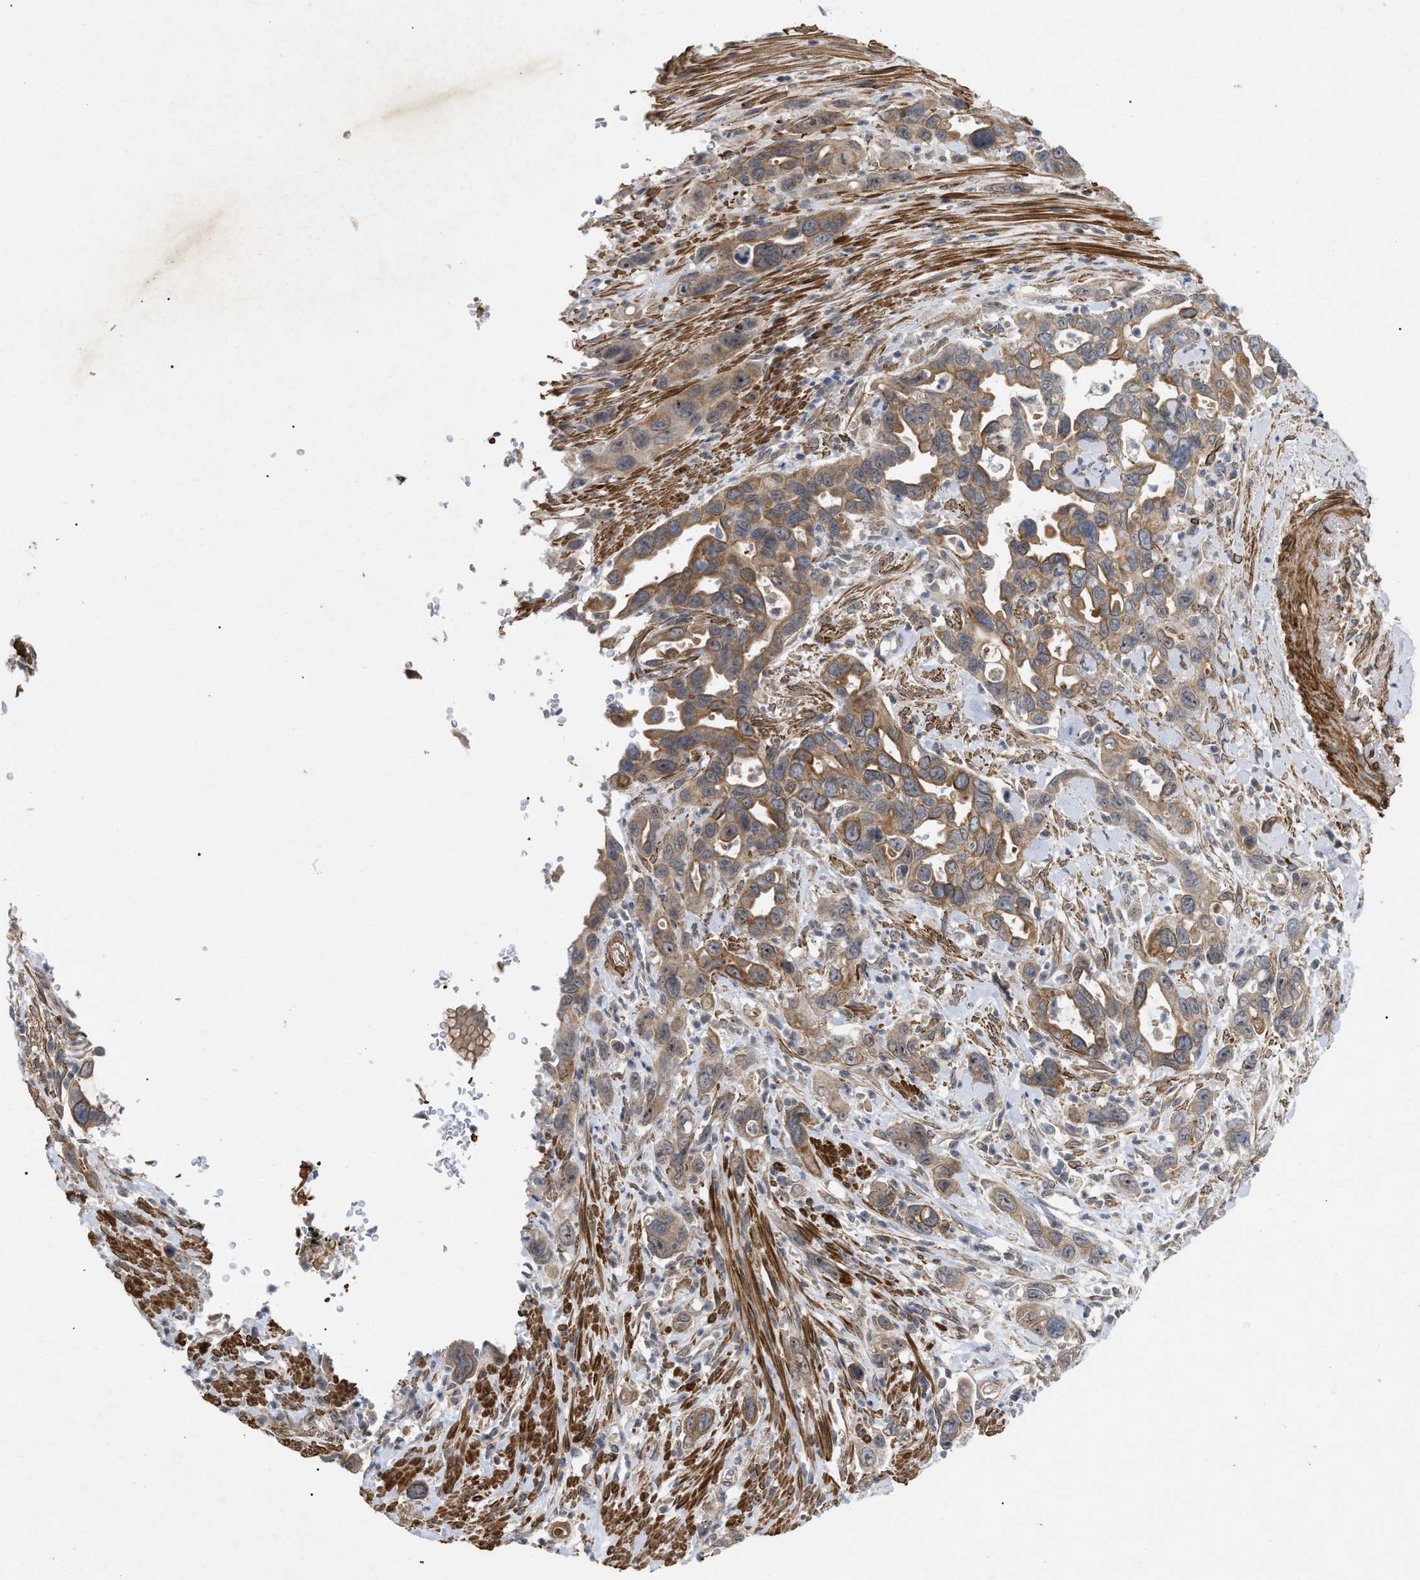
{"staining": {"intensity": "moderate", "quantity": ">75%", "location": "cytoplasmic/membranous"}, "tissue": "pancreatic cancer", "cell_type": "Tumor cells", "image_type": "cancer", "snomed": [{"axis": "morphology", "description": "Adenocarcinoma, NOS"}, {"axis": "topography", "description": "Pancreas"}], "caption": "Moderate cytoplasmic/membranous protein staining is identified in approximately >75% of tumor cells in pancreatic adenocarcinoma. (DAB (3,3'-diaminobenzidine) IHC with brightfield microscopy, high magnification).", "gene": "ST6GALNAC6", "patient": {"sex": "female", "age": 70}}